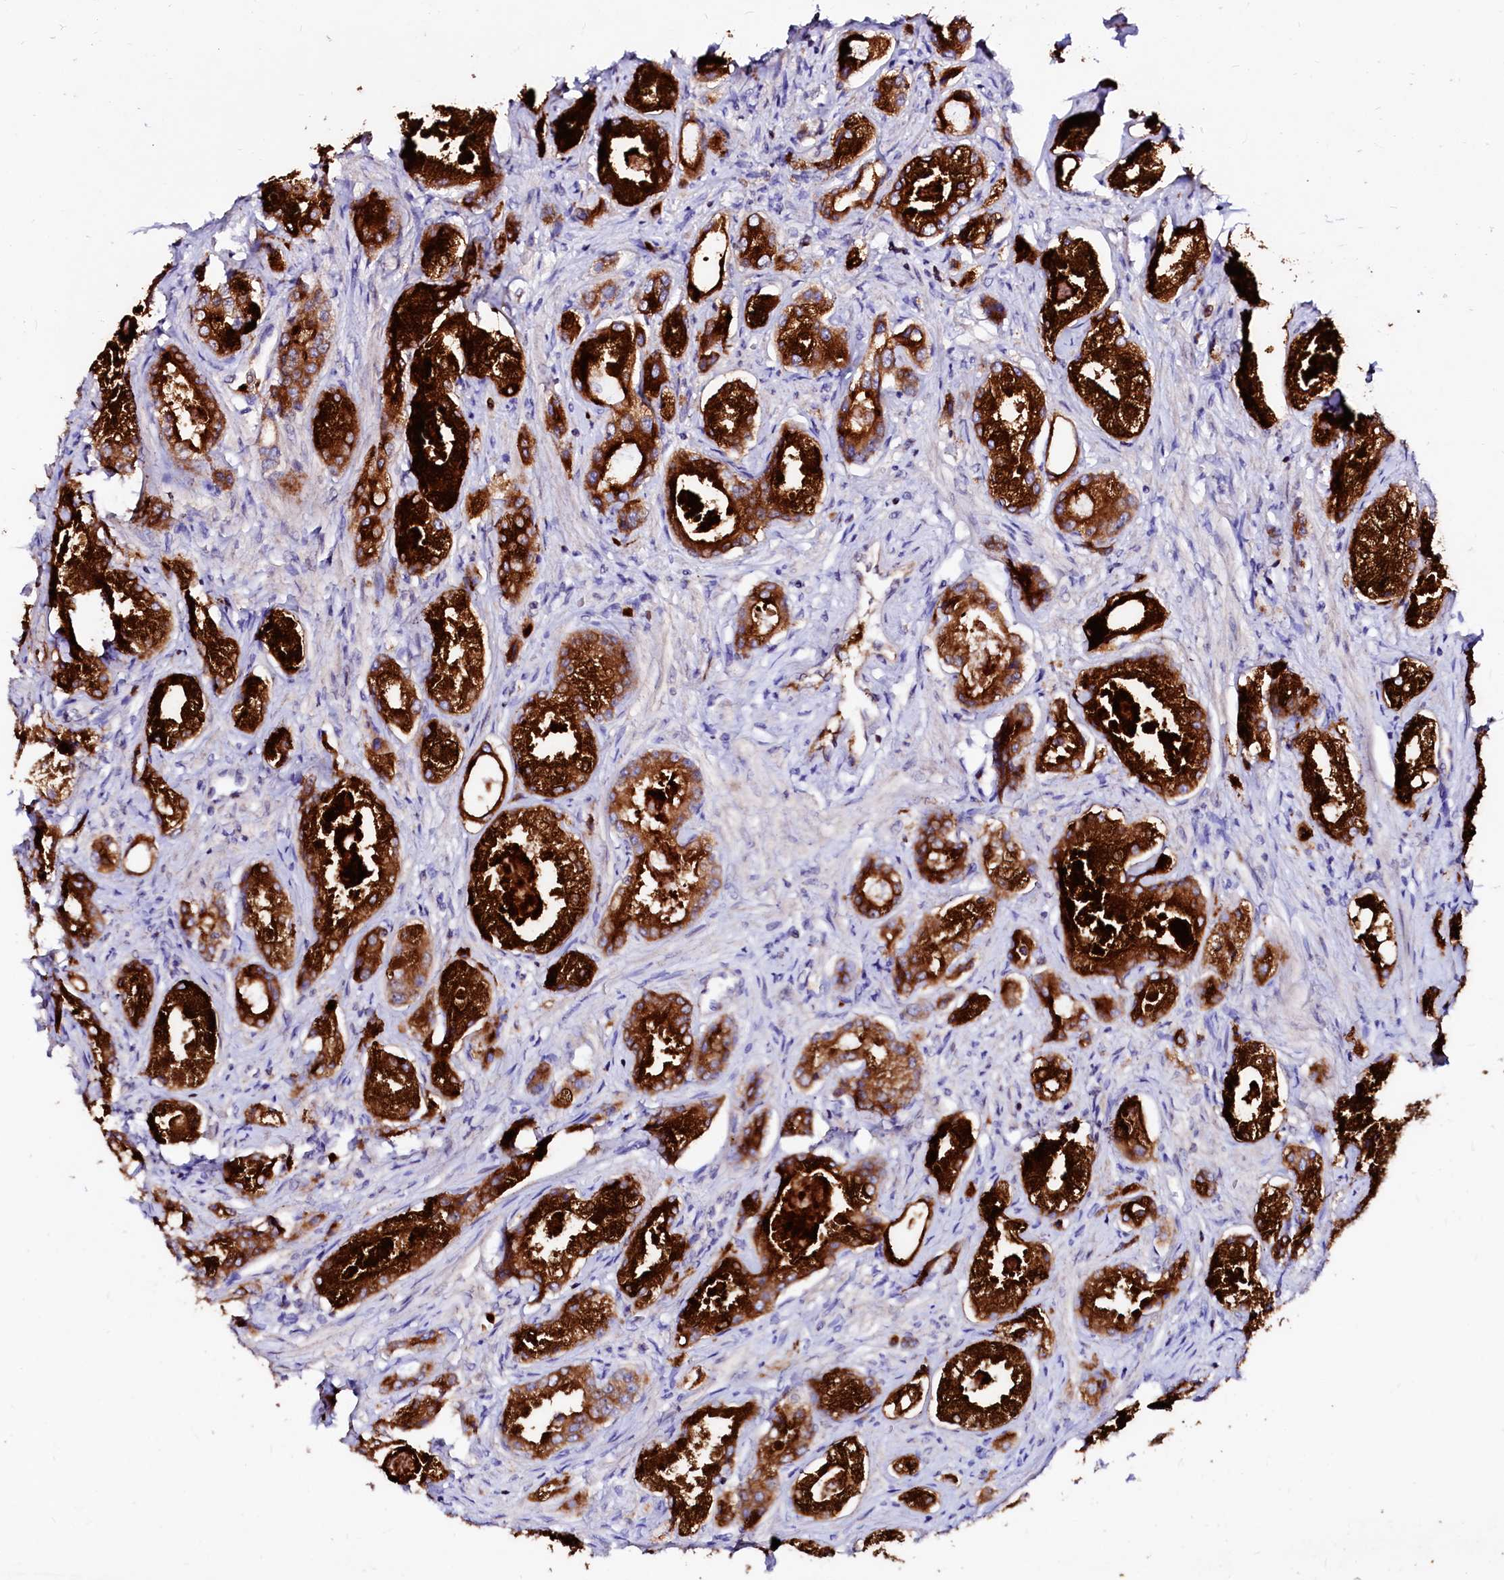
{"staining": {"intensity": "strong", "quantity": ">75%", "location": "cytoplasmic/membranous"}, "tissue": "prostate cancer", "cell_type": "Tumor cells", "image_type": "cancer", "snomed": [{"axis": "morphology", "description": "Adenocarcinoma, Low grade"}, {"axis": "topography", "description": "Prostate"}], "caption": "Protein expression analysis of human prostate cancer (low-grade adenocarcinoma) reveals strong cytoplasmic/membranous positivity in approximately >75% of tumor cells. The staining was performed using DAB to visualize the protein expression in brown, while the nuclei were stained in blue with hematoxylin (Magnification: 20x).", "gene": "RAB27A", "patient": {"sex": "male", "age": 68}}